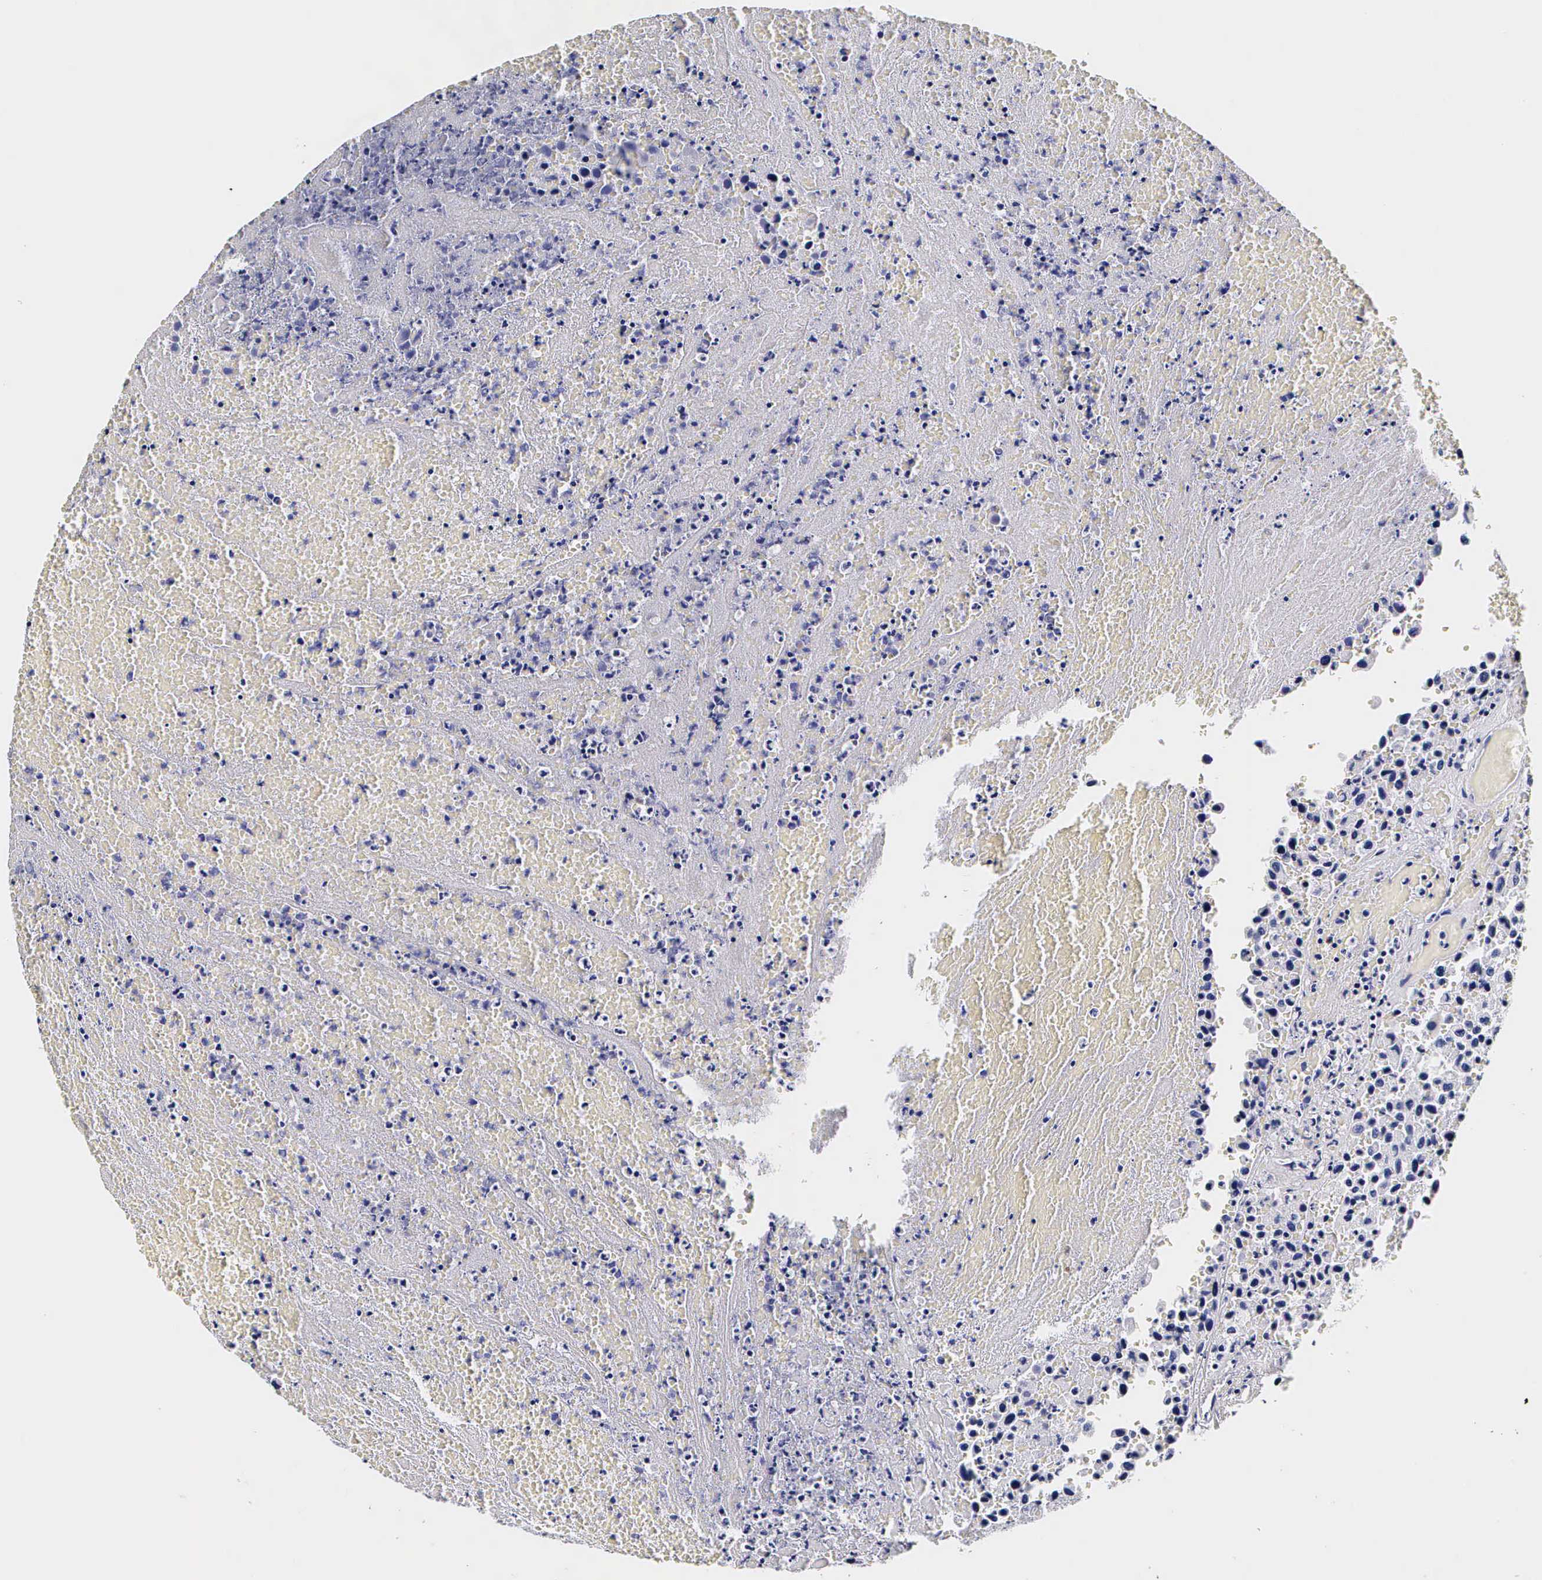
{"staining": {"intensity": "negative", "quantity": "none", "location": "none"}, "tissue": "urothelial cancer", "cell_type": "Tumor cells", "image_type": "cancer", "snomed": [{"axis": "morphology", "description": "Urothelial carcinoma, High grade"}, {"axis": "topography", "description": "Urinary bladder"}], "caption": "Image shows no significant protein positivity in tumor cells of high-grade urothelial carcinoma. Brightfield microscopy of immunohistochemistry stained with DAB (3,3'-diaminobenzidine) (brown) and hematoxylin (blue), captured at high magnification.", "gene": "IAPP", "patient": {"sex": "male", "age": 66}}